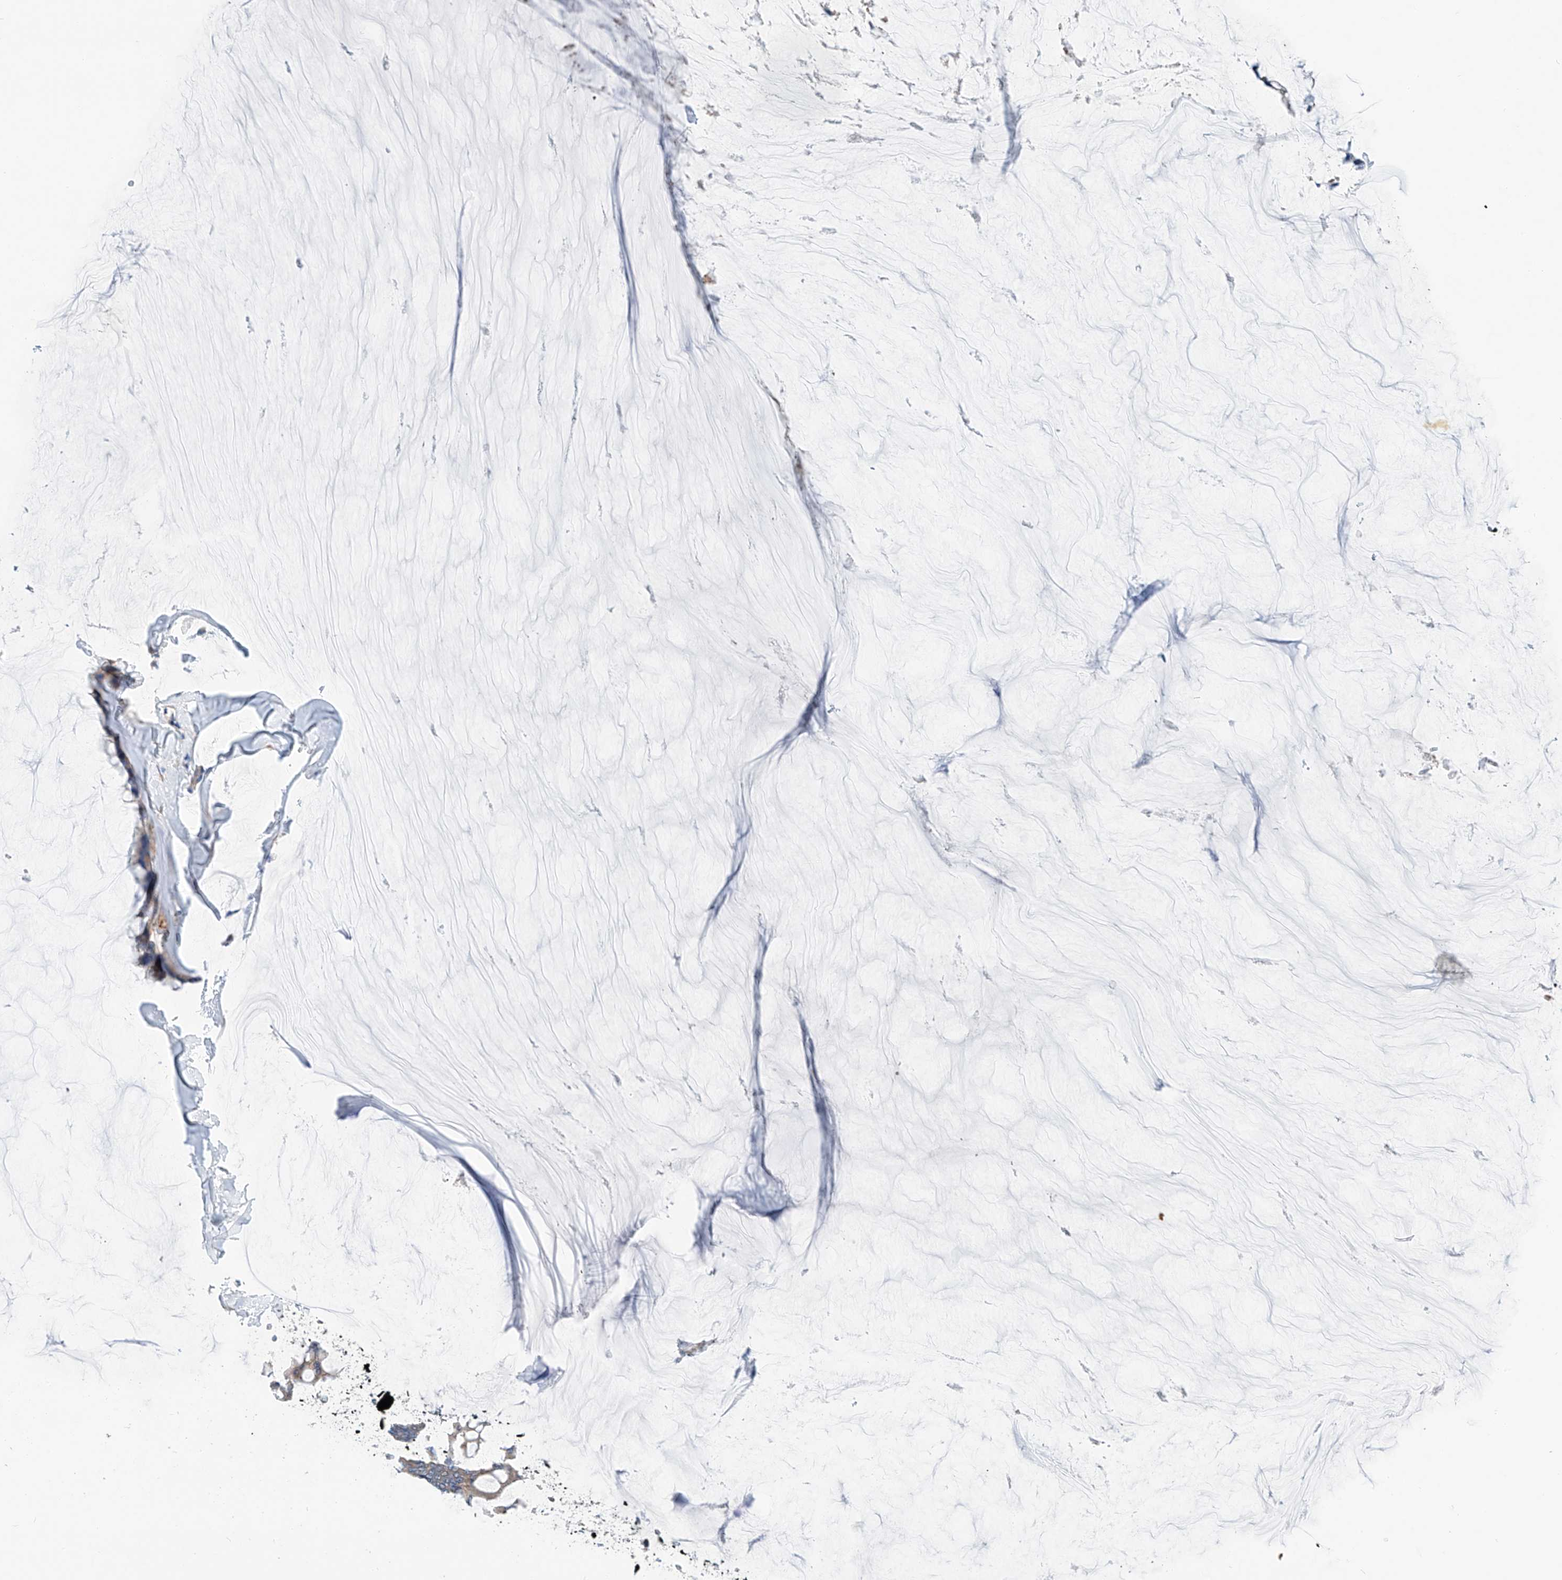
{"staining": {"intensity": "weak", "quantity": "25%-75%", "location": "cytoplasmic/membranous"}, "tissue": "ovarian cancer", "cell_type": "Tumor cells", "image_type": "cancer", "snomed": [{"axis": "morphology", "description": "Cystadenocarcinoma, mucinous, NOS"}, {"axis": "topography", "description": "Ovary"}], "caption": "An immunohistochemistry (IHC) histopathology image of neoplastic tissue is shown. Protein staining in brown shows weak cytoplasmic/membranous positivity in mucinous cystadenocarcinoma (ovarian) within tumor cells.", "gene": "SLC22A7", "patient": {"sex": "female", "age": 39}}